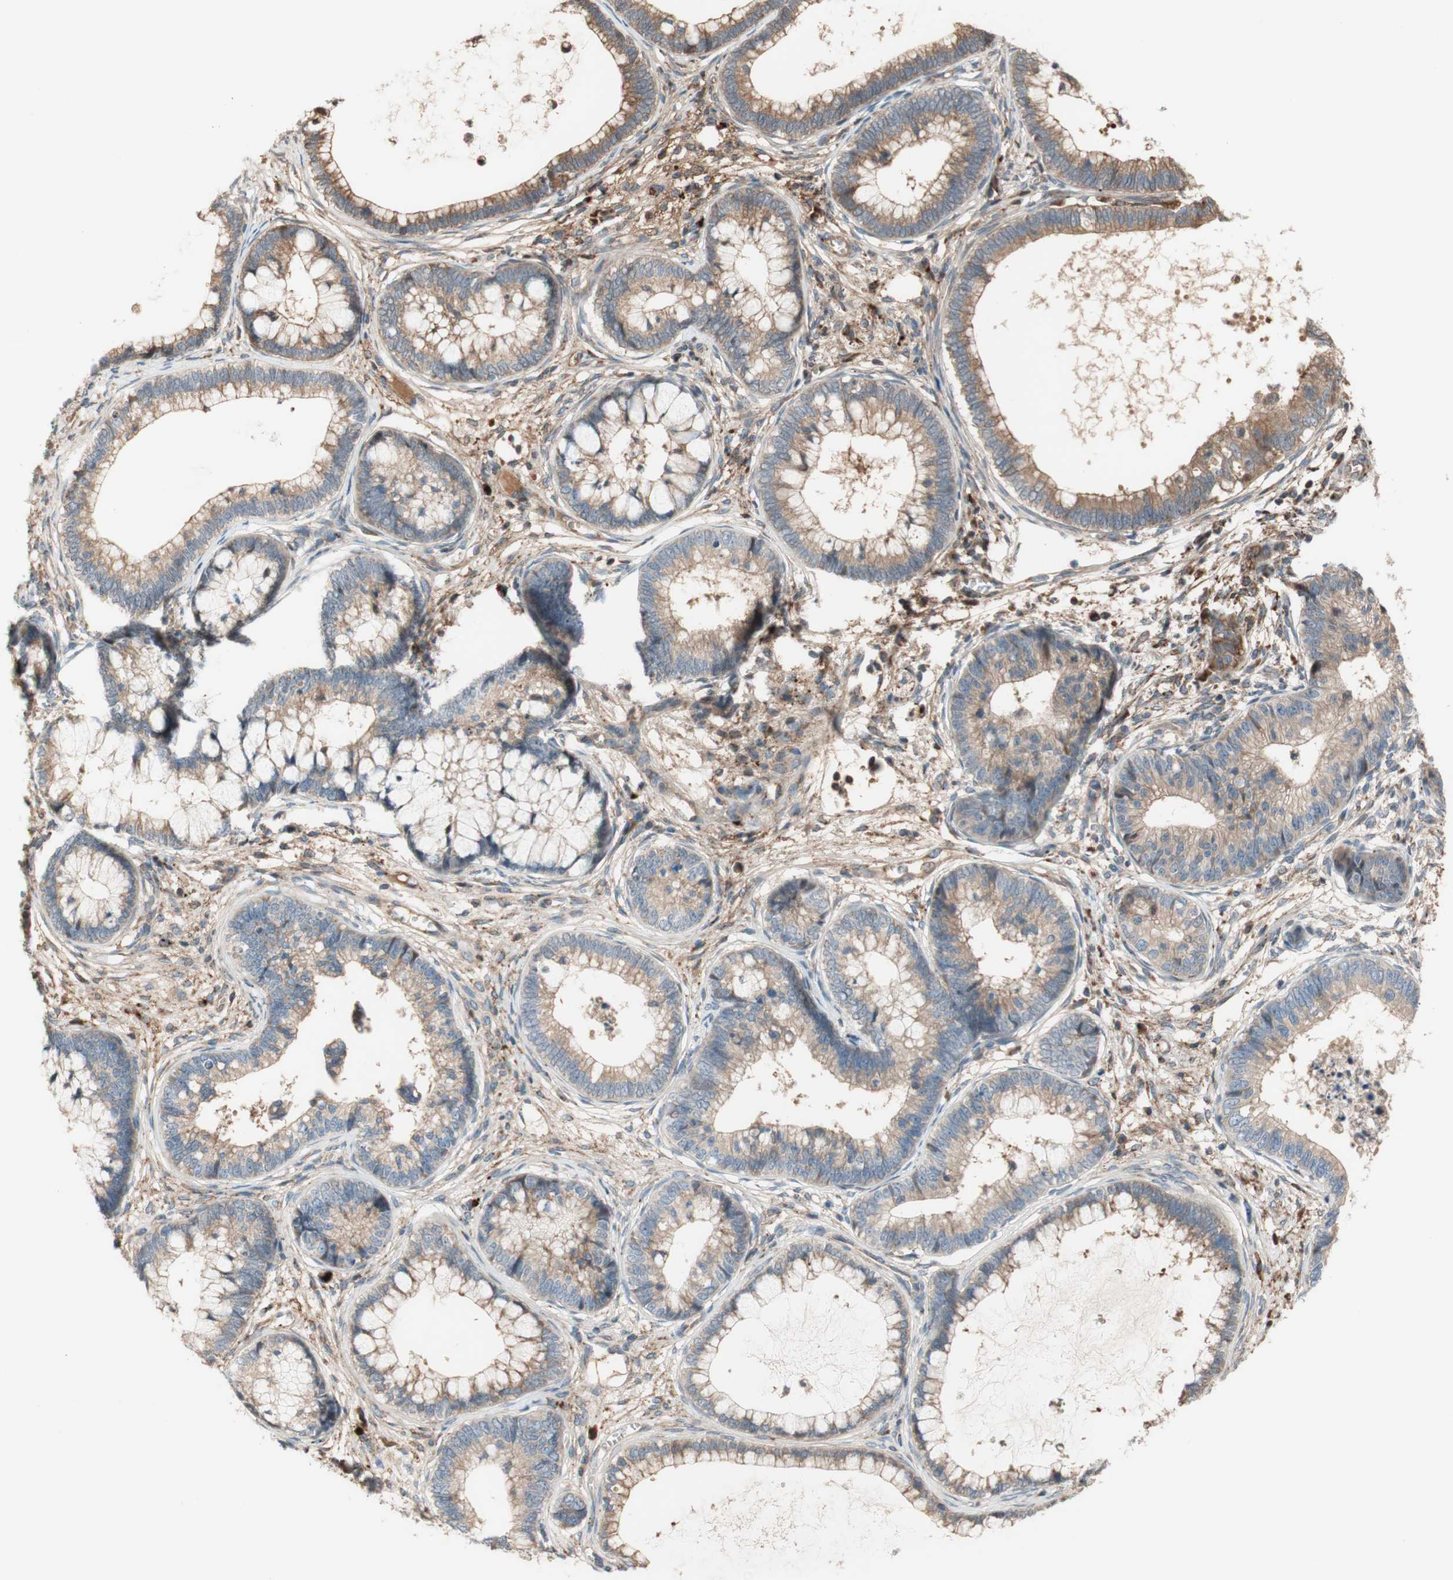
{"staining": {"intensity": "weak", "quantity": "<25%", "location": "cytoplasmic/membranous"}, "tissue": "cervical cancer", "cell_type": "Tumor cells", "image_type": "cancer", "snomed": [{"axis": "morphology", "description": "Adenocarcinoma, NOS"}, {"axis": "topography", "description": "Cervix"}], "caption": "High power microscopy photomicrograph of an immunohistochemistry photomicrograph of cervical cancer (adenocarcinoma), revealing no significant positivity in tumor cells.", "gene": "PTPN21", "patient": {"sex": "female", "age": 44}}